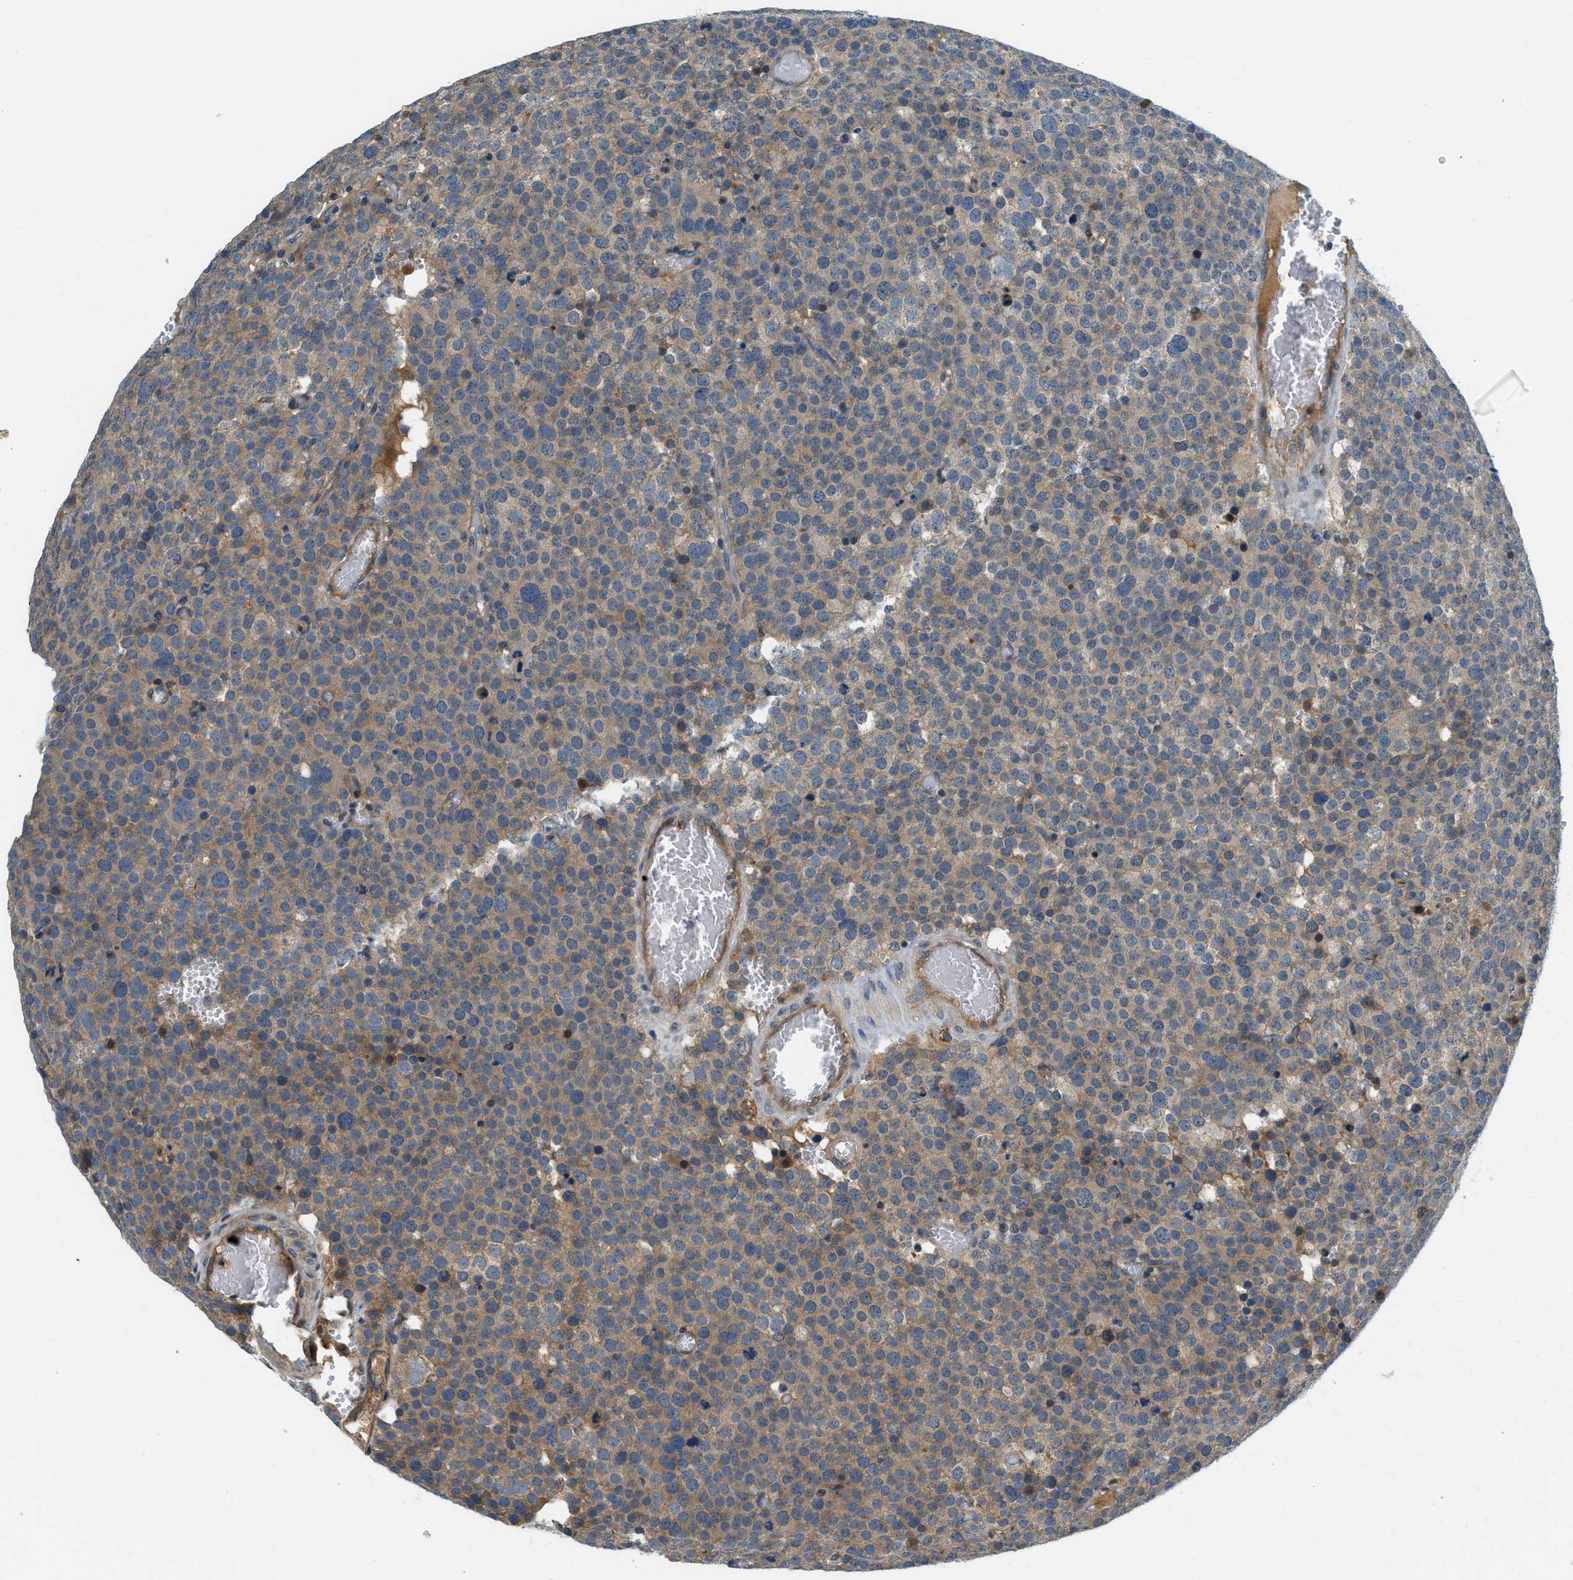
{"staining": {"intensity": "moderate", "quantity": ">75%", "location": "cytoplasmic/membranous"}, "tissue": "testis cancer", "cell_type": "Tumor cells", "image_type": "cancer", "snomed": [{"axis": "morphology", "description": "Normal tissue, NOS"}, {"axis": "morphology", "description": "Seminoma, NOS"}, {"axis": "topography", "description": "Testis"}], "caption": "Testis cancer (seminoma) tissue exhibits moderate cytoplasmic/membranous expression in approximately >75% of tumor cells", "gene": "KCNK1", "patient": {"sex": "male", "age": 71}}